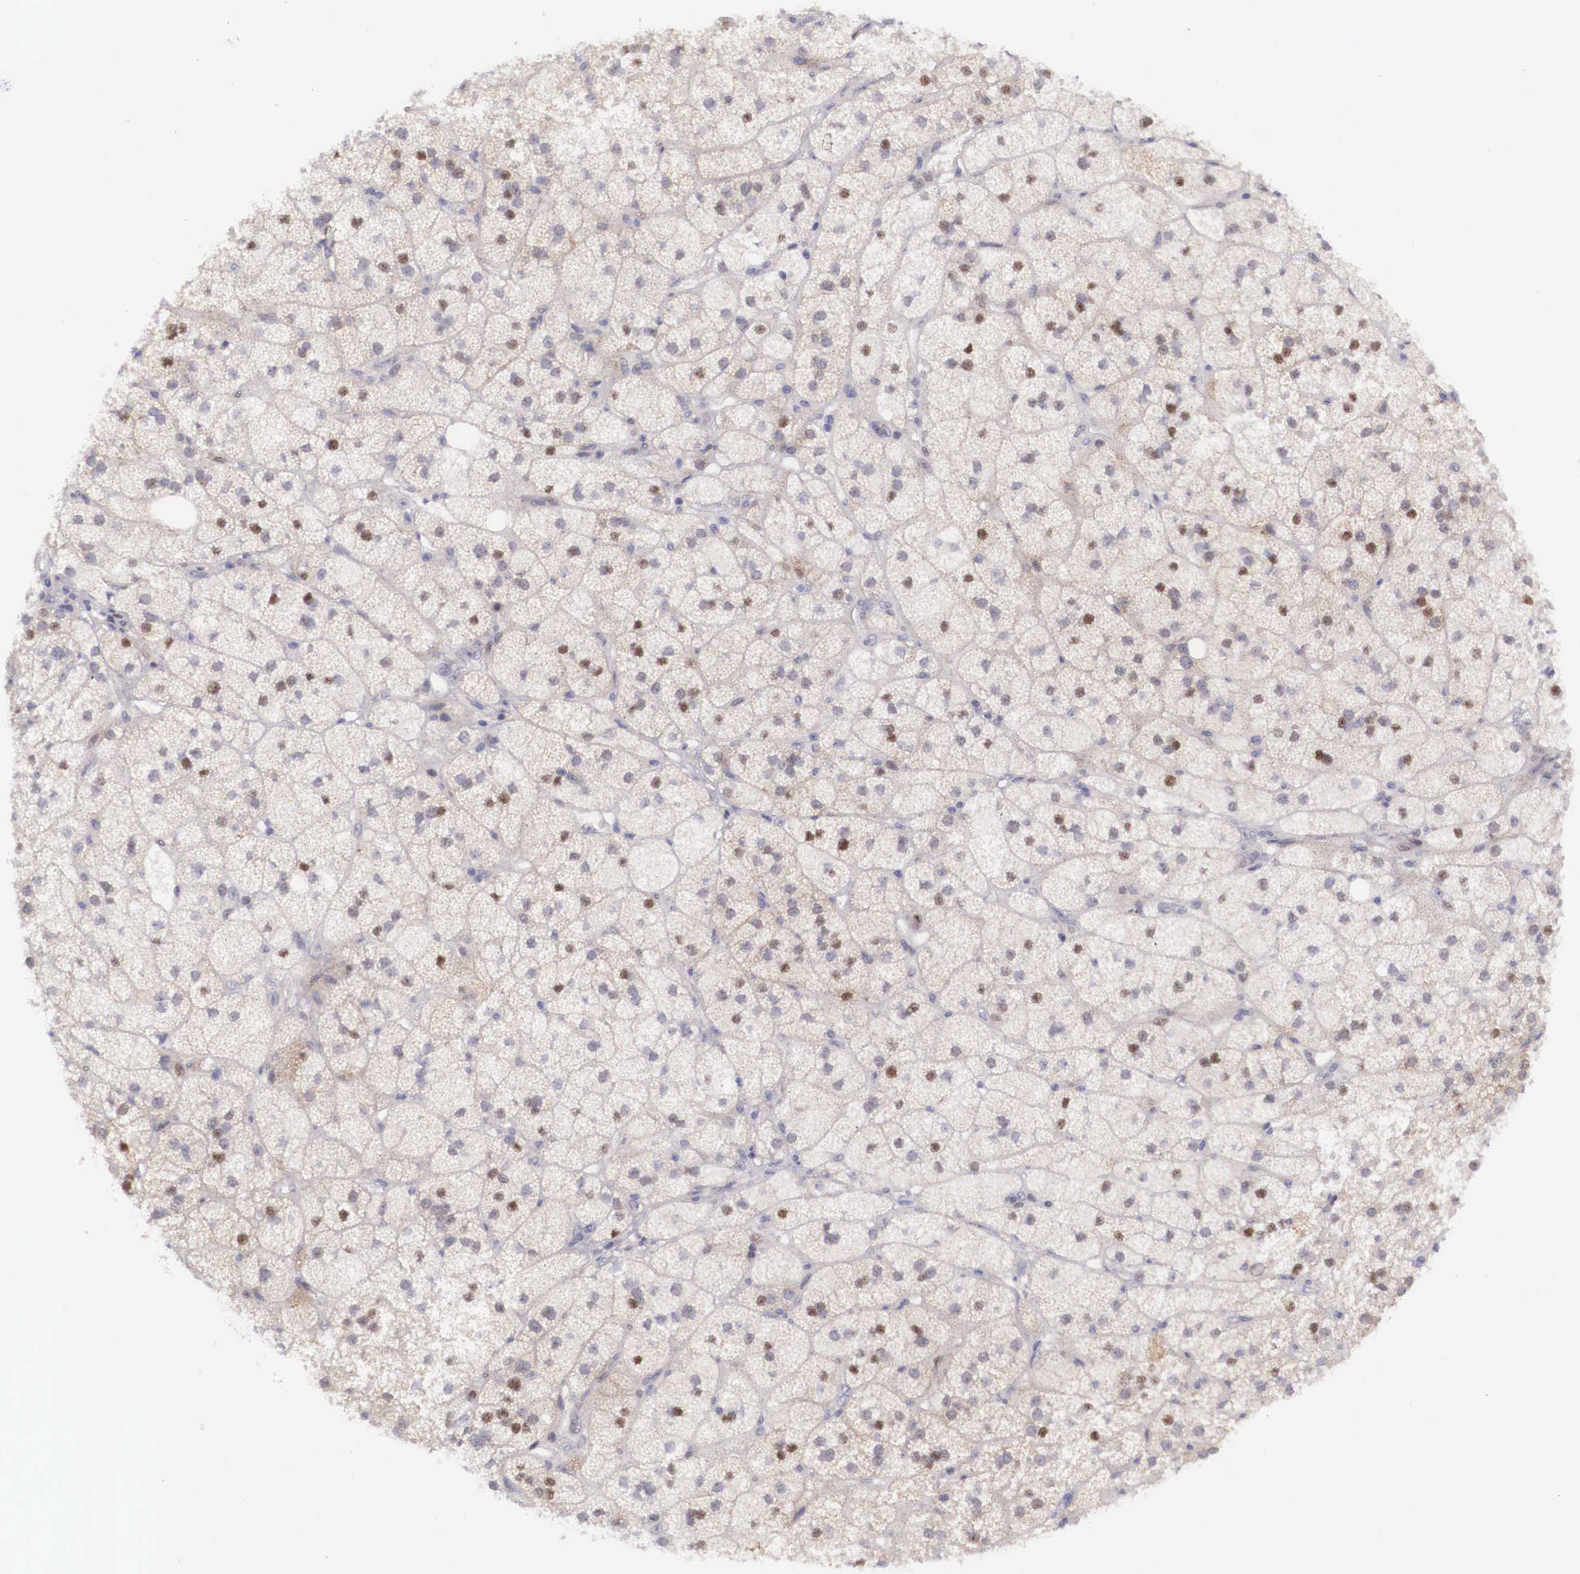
{"staining": {"intensity": "weak", "quantity": "25%-75%", "location": "nuclear"}, "tissue": "adrenal gland", "cell_type": "Glandular cells", "image_type": "normal", "snomed": [{"axis": "morphology", "description": "Normal tissue, NOS"}, {"axis": "topography", "description": "Adrenal gland"}], "caption": "IHC (DAB) staining of benign adrenal gland reveals weak nuclear protein positivity in approximately 25%-75% of glandular cells.", "gene": "EMID1", "patient": {"sex": "female", "age": 60}}